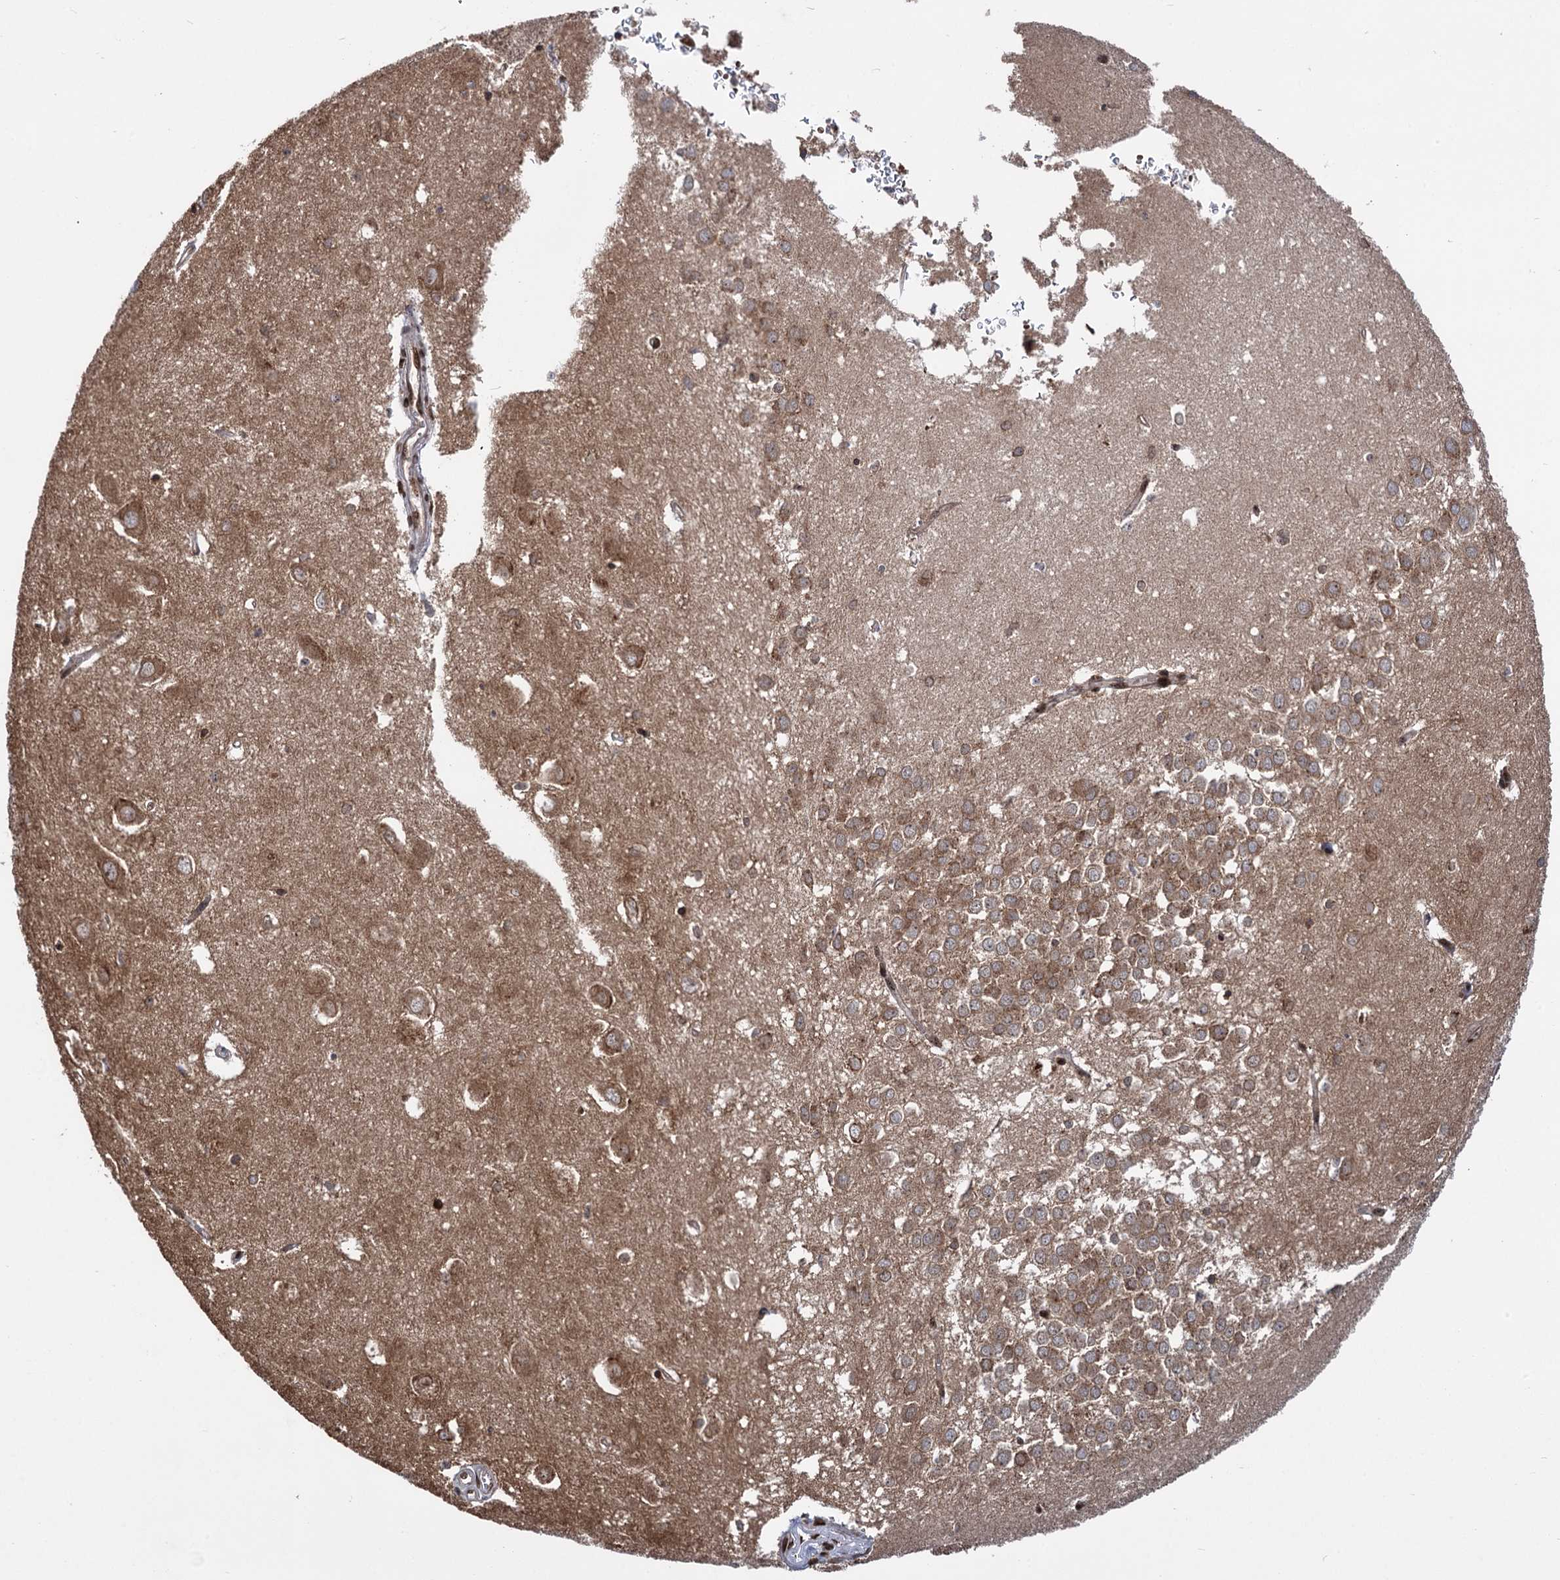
{"staining": {"intensity": "moderate", "quantity": "25%-75%", "location": "cytoplasmic/membranous"}, "tissue": "hippocampus", "cell_type": "Glial cells", "image_type": "normal", "snomed": [{"axis": "morphology", "description": "Normal tissue, NOS"}, {"axis": "topography", "description": "Hippocampus"}], "caption": "Glial cells reveal medium levels of moderate cytoplasmic/membranous positivity in approximately 25%-75% of cells in benign human hippocampus. (DAB = brown stain, brightfield microscopy at high magnification).", "gene": "MESD", "patient": {"sex": "female", "age": 64}}